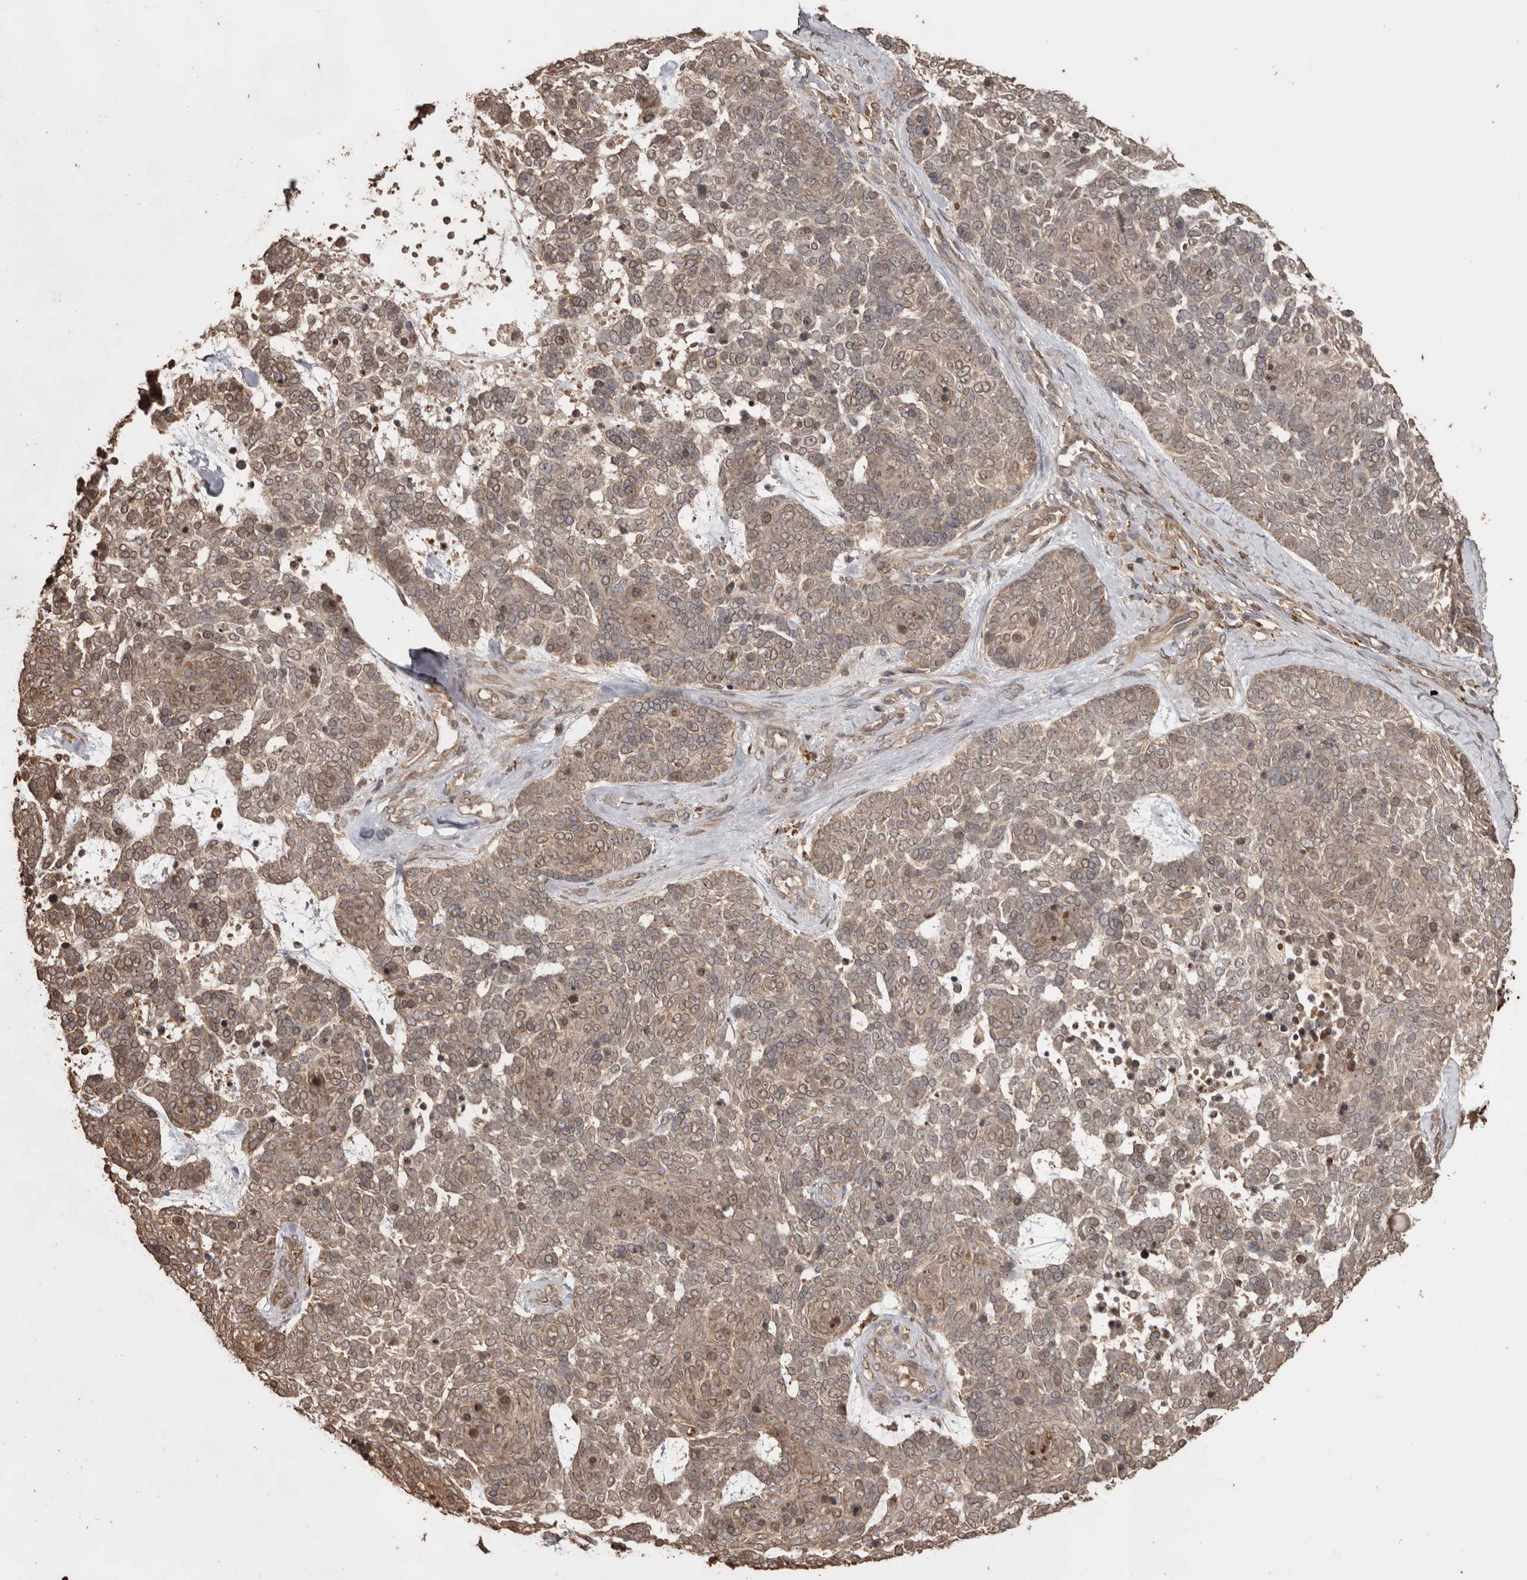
{"staining": {"intensity": "weak", "quantity": ">75%", "location": "cytoplasmic/membranous,nuclear"}, "tissue": "skin cancer", "cell_type": "Tumor cells", "image_type": "cancer", "snomed": [{"axis": "morphology", "description": "Basal cell carcinoma"}, {"axis": "topography", "description": "Skin"}], "caption": "Skin cancer stained with a protein marker displays weak staining in tumor cells.", "gene": "NUP43", "patient": {"sex": "female", "age": 81}}